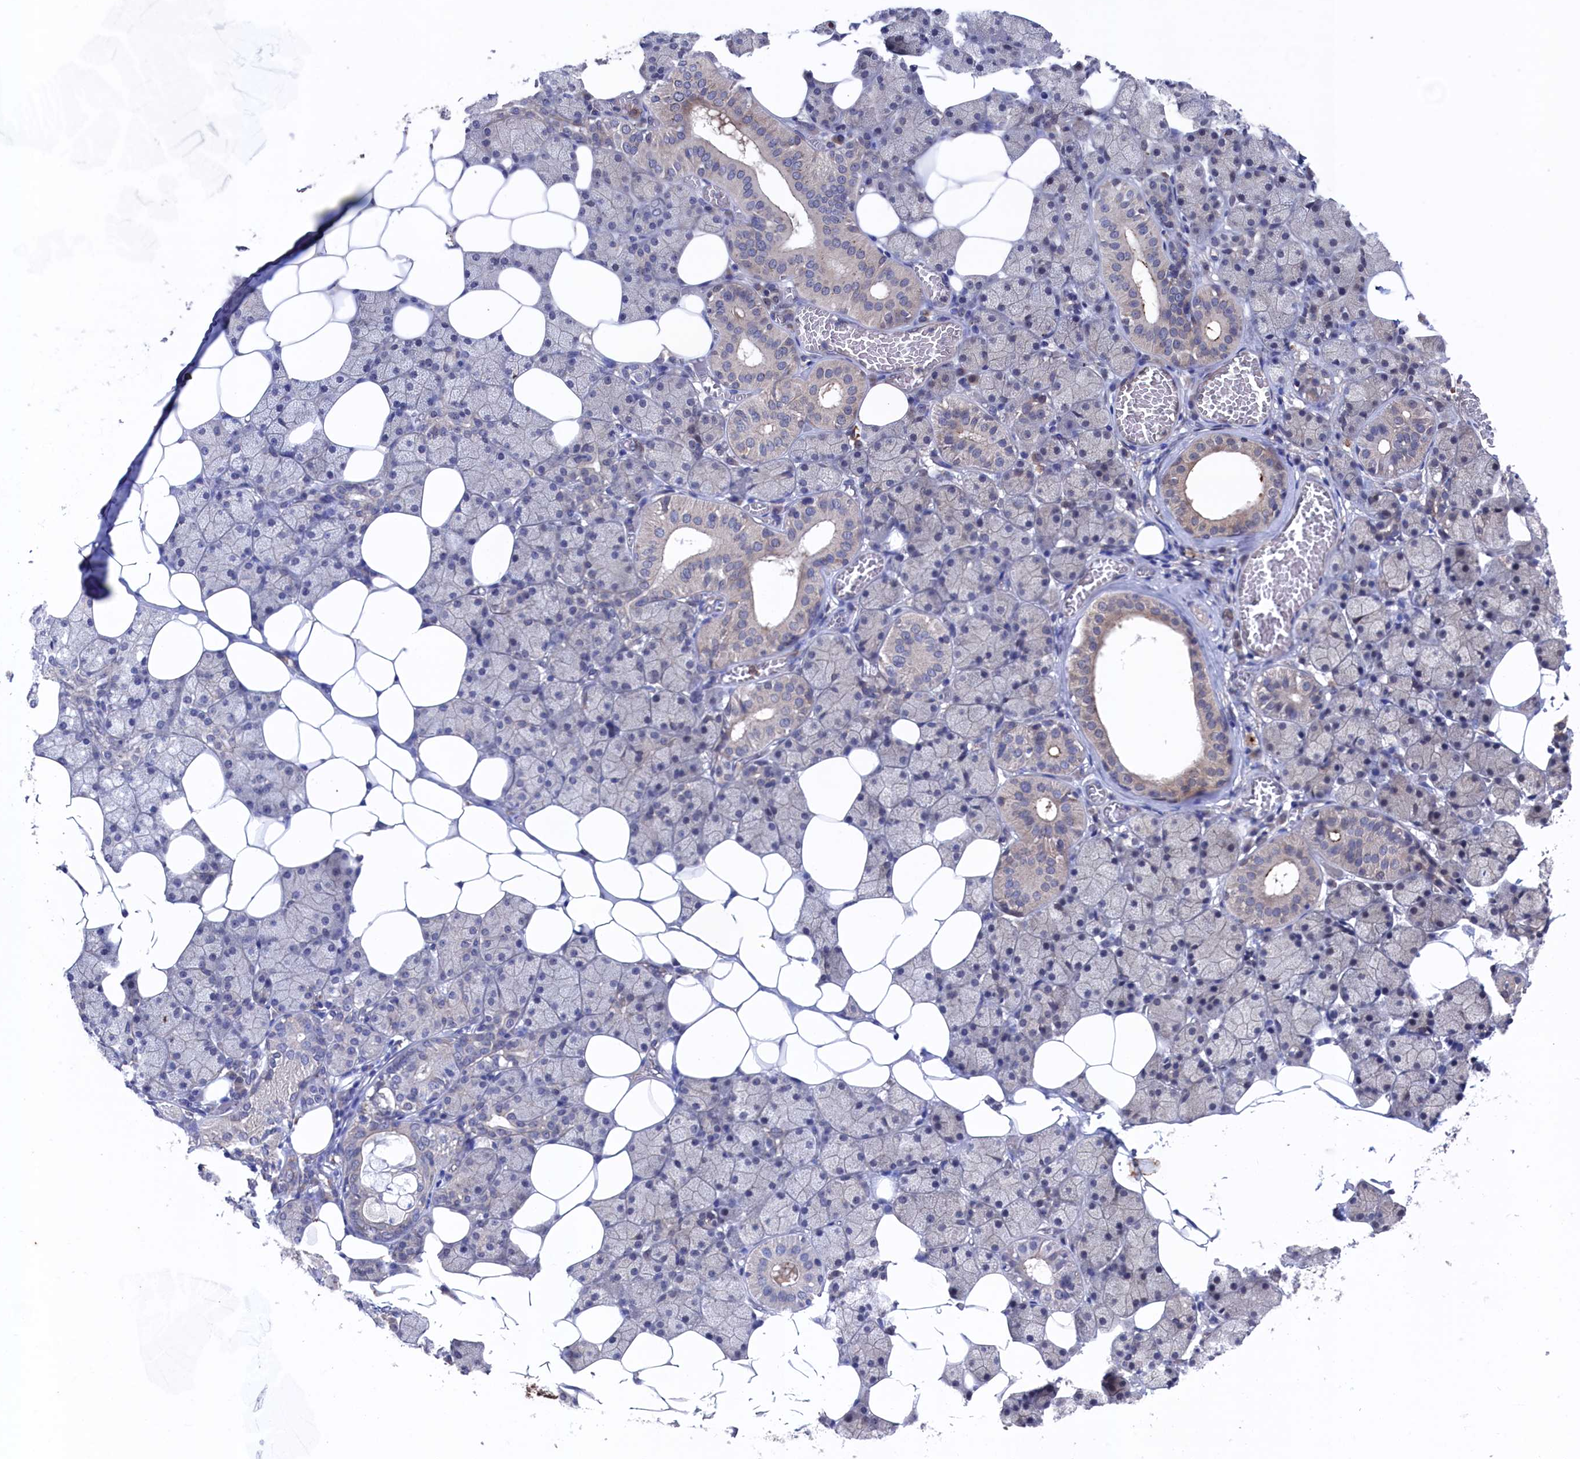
{"staining": {"intensity": "weak", "quantity": "<25%", "location": "cytoplasmic/membranous"}, "tissue": "salivary gland", "cell_type": "Glandular cells", "image_type": "normal", "snomed": [{"axis": "morphology", "description": "Normal tissue, NOS"}, {"axis": "topography", "description": "Salivary gland"}], "caption": "A high-resolution photomicrograph shows IHC staining of unremarkable salivary gland, which demonstrates no significant expression in glandular cells.", "gene": "RNH1", "patient": {"sex": "female", "age": 33}}